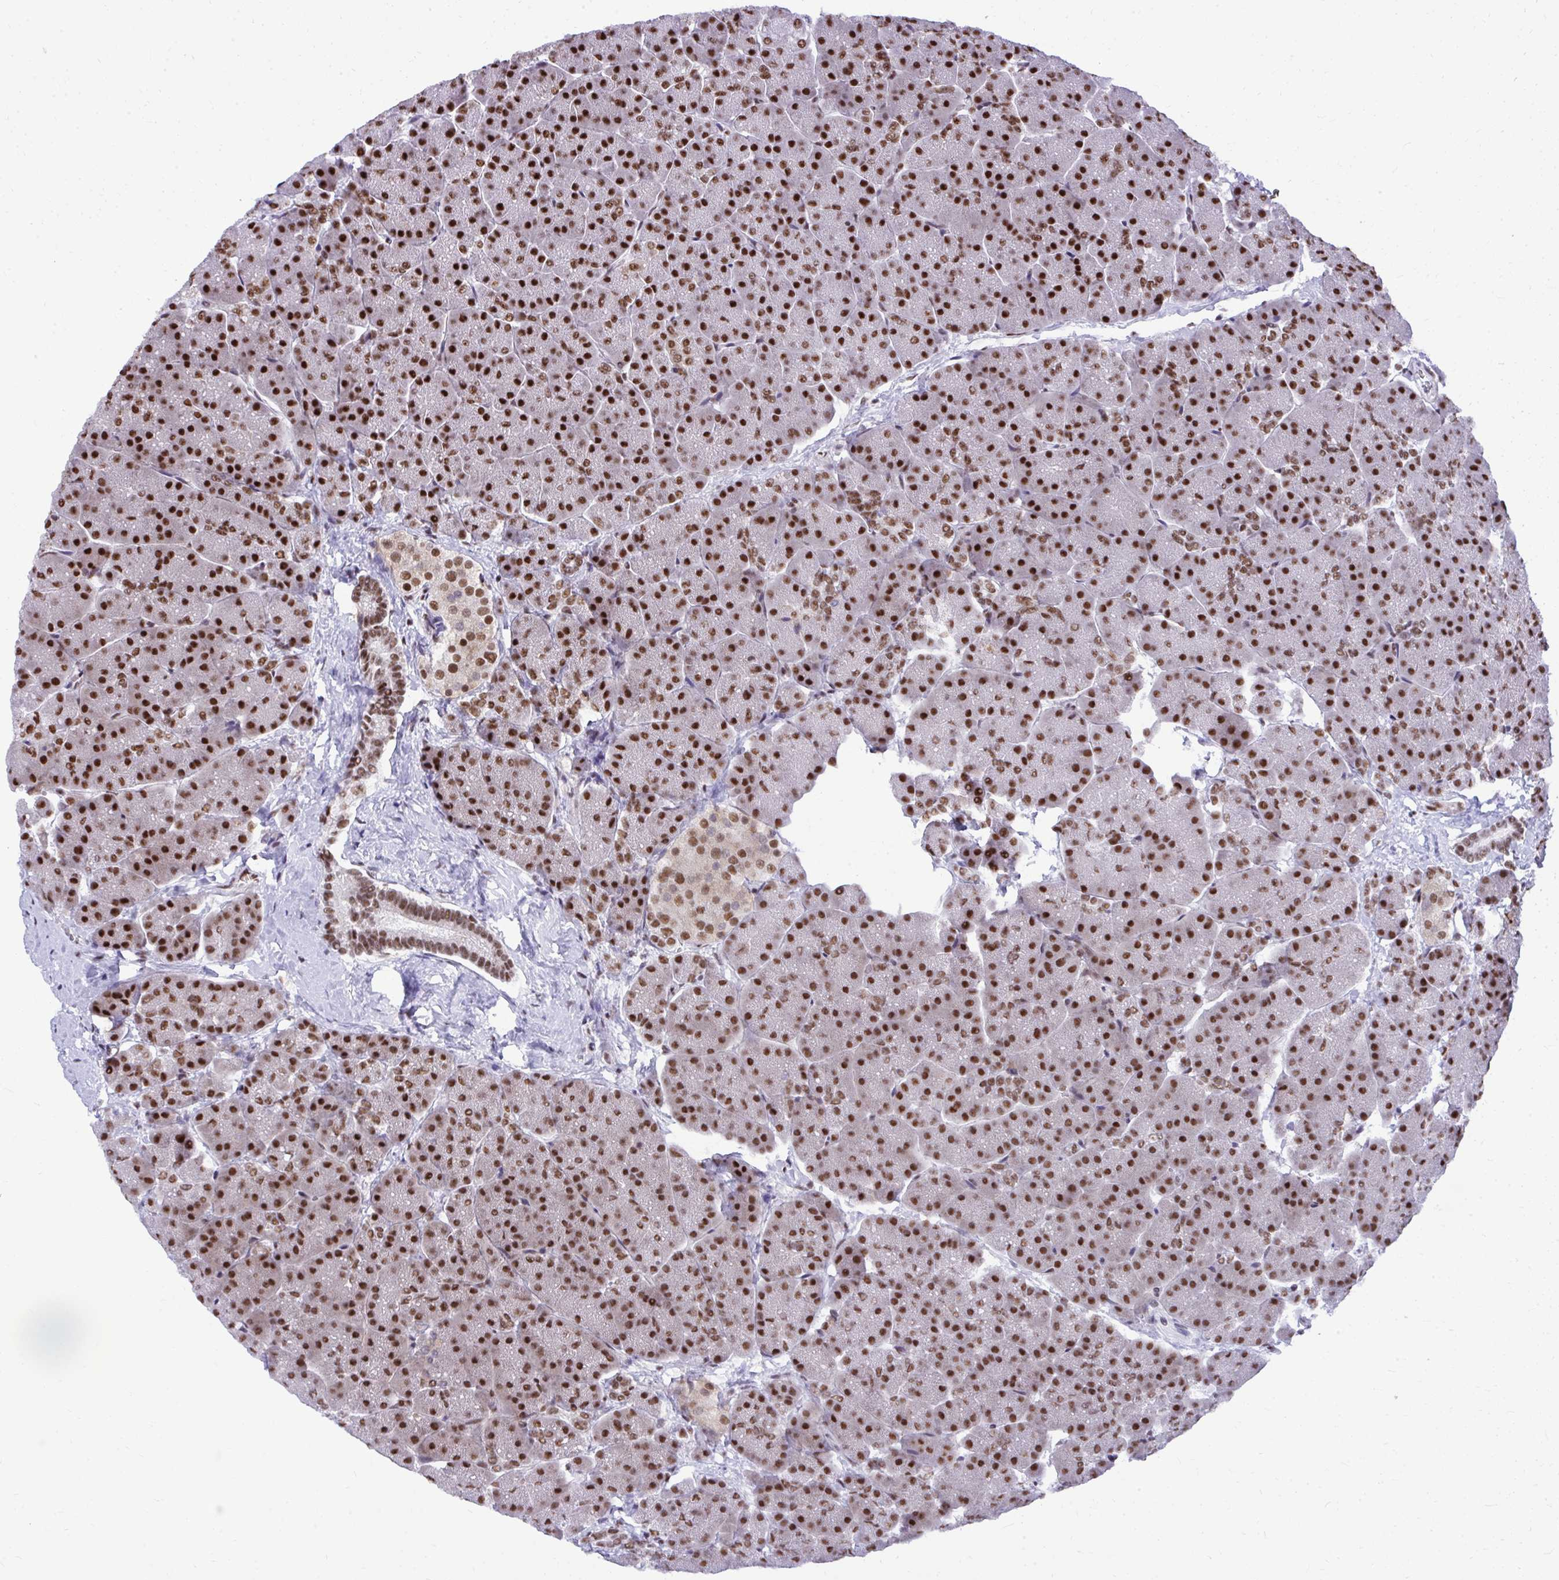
{"staining": {"intensity": "strong", "quantity": ">75%", "location": "nuclear"}, "tissue": "pancreas", "cell_type": "Exocrine glandular cells", "image_type": "normal", "snomed": [{"axis": "morphology", "description": "Normal tissue, NOS"}, {"axis": "topography", "description": "Pancreas"}, {"axis": "topography", "description": "Peripheral nerve tissue"}], "caption": "Pancreas stained with DAB (3,3'-diaminobenzidine) IHC exhibits high levels of strong nuclear staining in about >75% of exocrine glandular cells.", "gene": "PRPF19", "patient": {"sex": "male", "age": 54}}